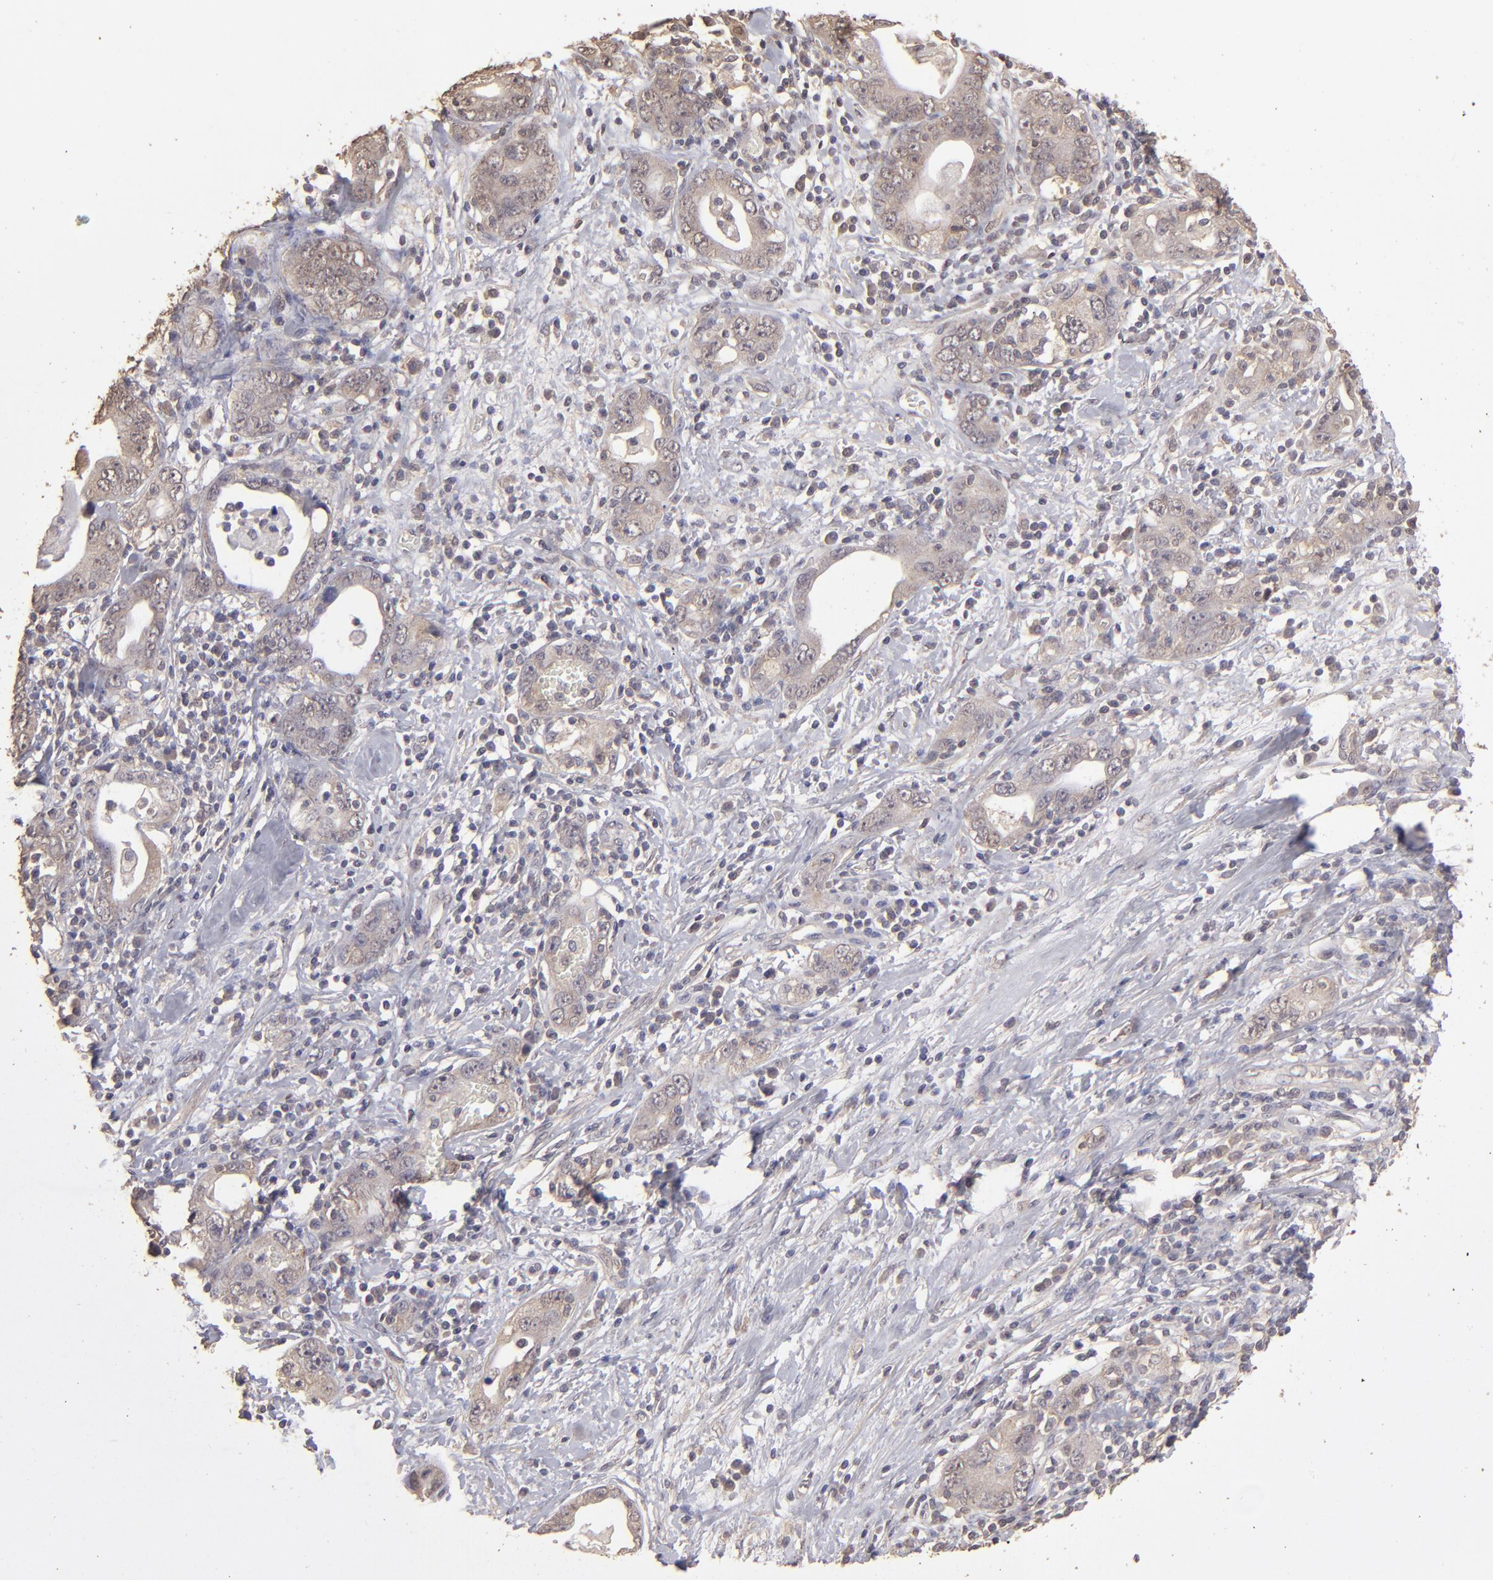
{"staining": {"intensity": "weak", "quantity": "25%-75%", "location": "cytoplasmic/membranous"}, "tissue": "stomach cancer", "cell_type": "Tumor cells", "image_type": "cancer", "snomed": [{"axis": "morphology", "description": "Adenocarcinoma, NOS"}, {"axis": "topography", "description": "Stomach, lower"}], "caption": "Tumor cells reveal weak cytoplasmic/membranous positivity in about 25%-75% of cells in stomach adenocarcinoma.", "gene": "FAT1", "patient": {"sex": "female", "age": 93}}